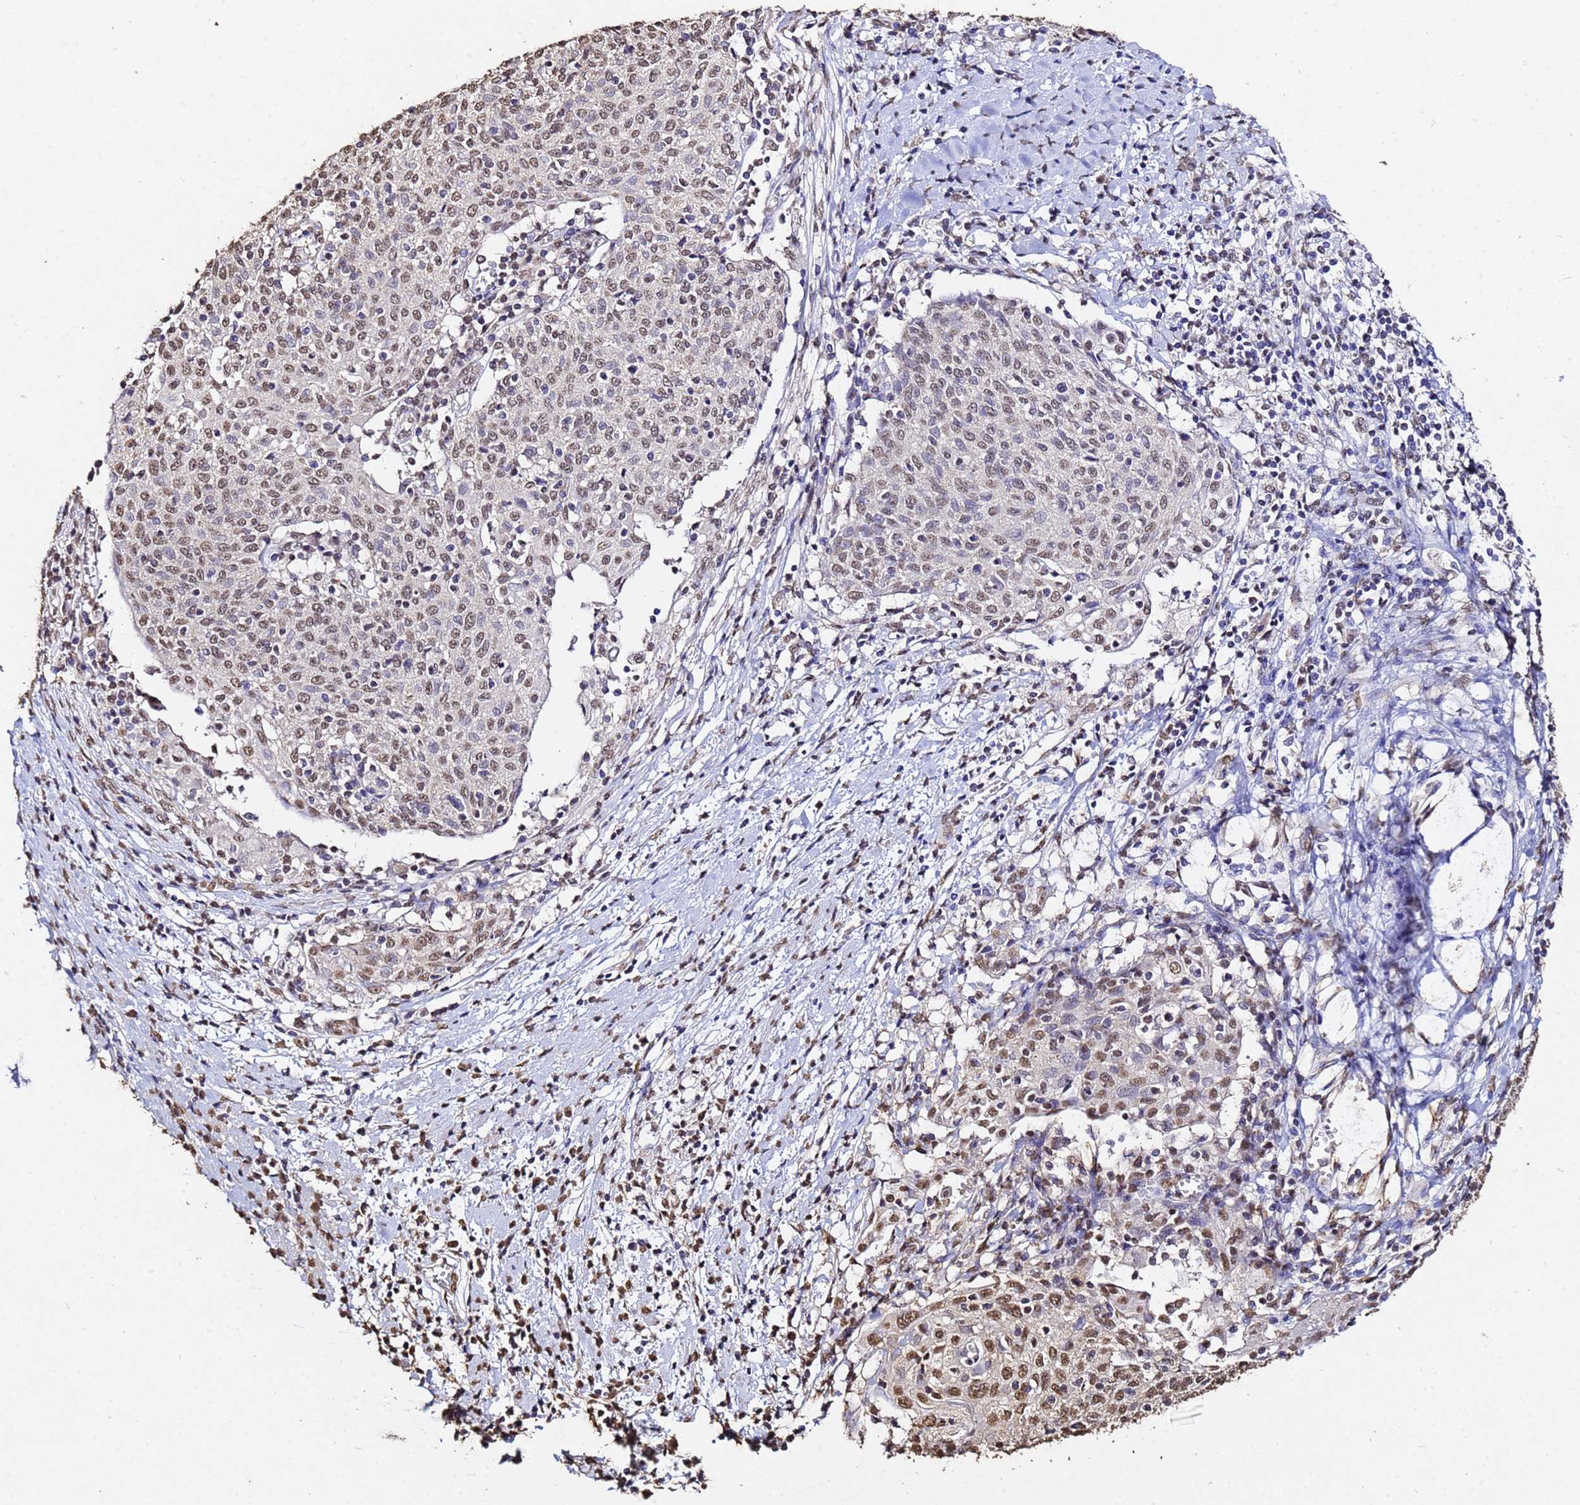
{"staining": {"intensity": "moderate", "quantity": ">75%", "location": "nuclear"}, "tissue": "cervical cancer", "cell_type": "Tumor cells", "image_type": "cancer", "snomed": [{"axis": "morphology", "description": "Squamous cell carcinoma, NOS"}, {"axis": "topography", "description": "Cervix"}], "caption": "Tumor cells show medium levels of moderate nuclear staining in approximately >75% of cells in human squamous cell carcinoma (cervical). (DAB = brown stain, brightfield microscopy at high magnification).", "gene": "MYOCD", "patient": {"sex": "female", "age": 52}}